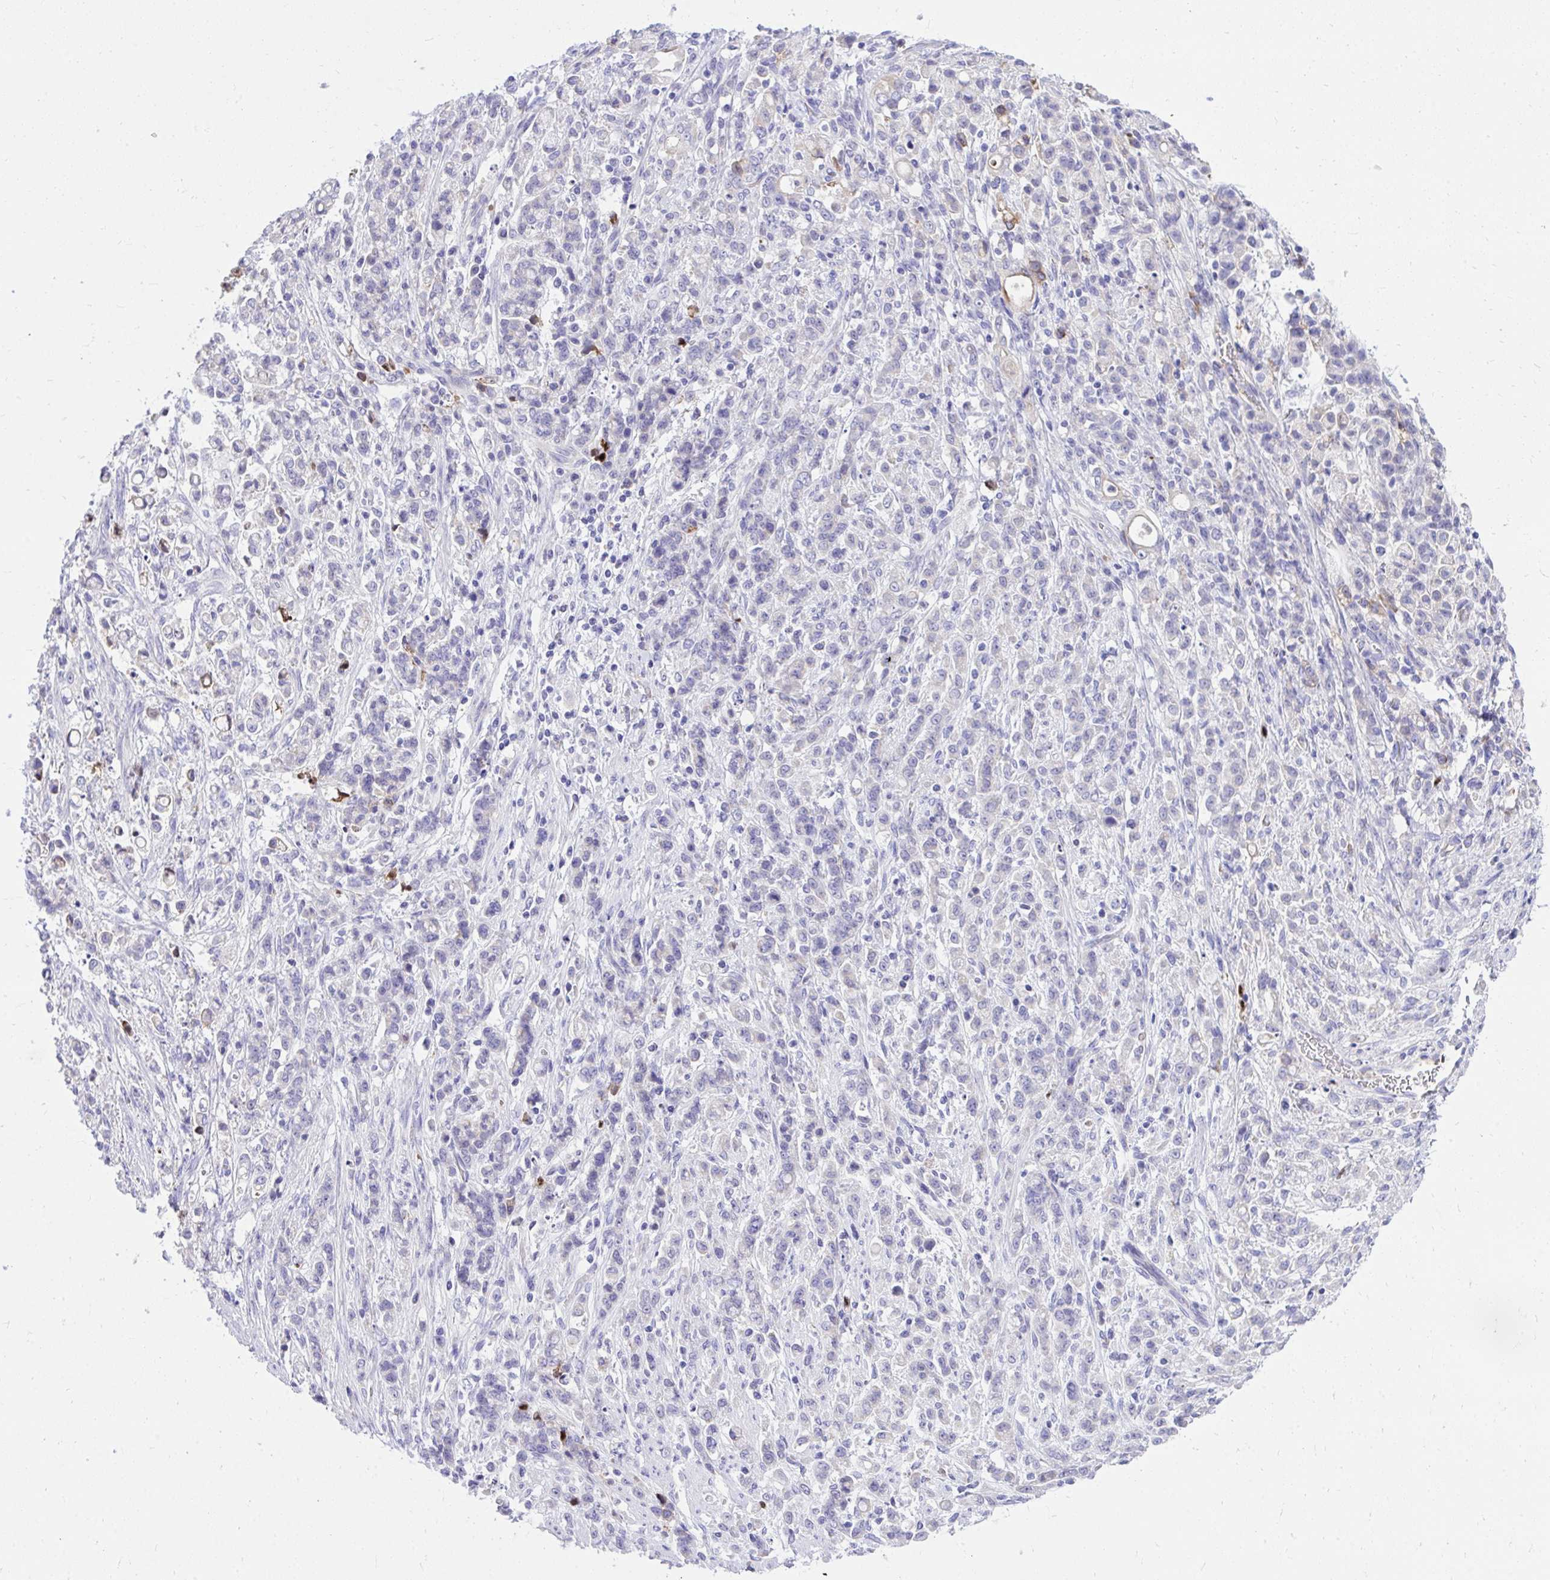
{"staining": {"intensity": "negative", "quantity": "none", "location": "none"}, "tissue": "stomach cancer", "cell_type": "Tumor cells", "image_type": "cancer", "snomed": [{"axis": "morphology", "description": "Adenocarcinoma, NOS"}, {"axis": "topography", "description": "Stomach"}], "caption": "Immunohistochemistry (IHC) micrograph of neoplastic tissue: human adenocarcinoma (stomach) stained with DAB (3,3'-diaminobenzidine) displays no significant protein expression in tumor cells.", "gene": "HRG", "patient": {"sex": "female", "age": 60}}